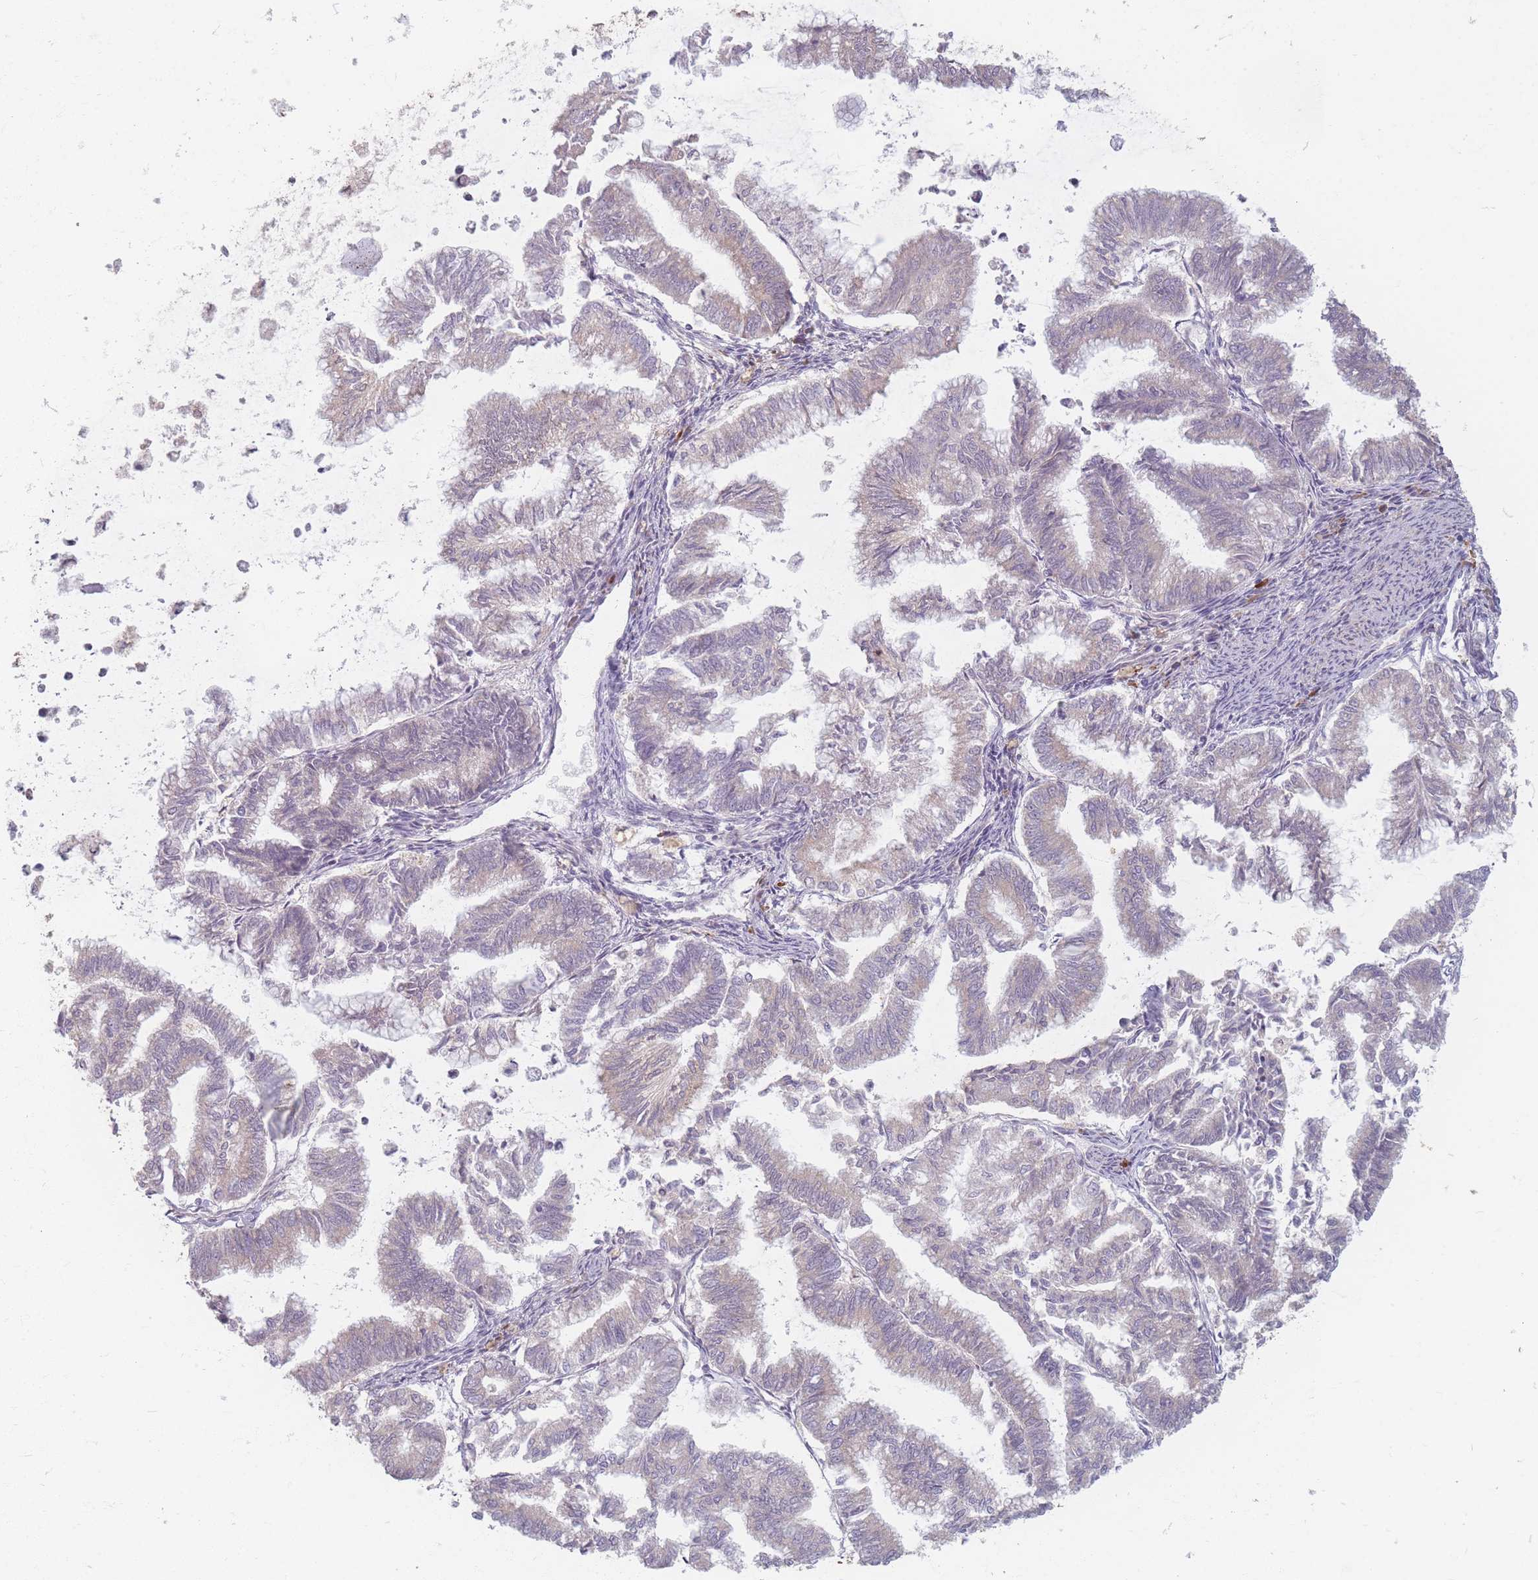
{"staining": {"intensity": "weak", "quantity": "<25%", "location": "cytoplasmic/membranous"}, "tissue": "endometrial cancer", "cell_type": "Tumor cells", "image_type": "cancer", "snomed": [{"axis": "morphology", "description": "Adenocarcinoma, NOS"}, {"axis": "topography", "description": "Endometrium"}], "caption": "Immunohistochemistry histopathology image of neoplastic tissue: adenocarcinoma (endometrial) stained with DAB (3,3'-diaminobenzidine) displays no significant protein positivity in tumor cells.", "gene": "SMIM14", "patient": {"sex": "female", "age": 79}}